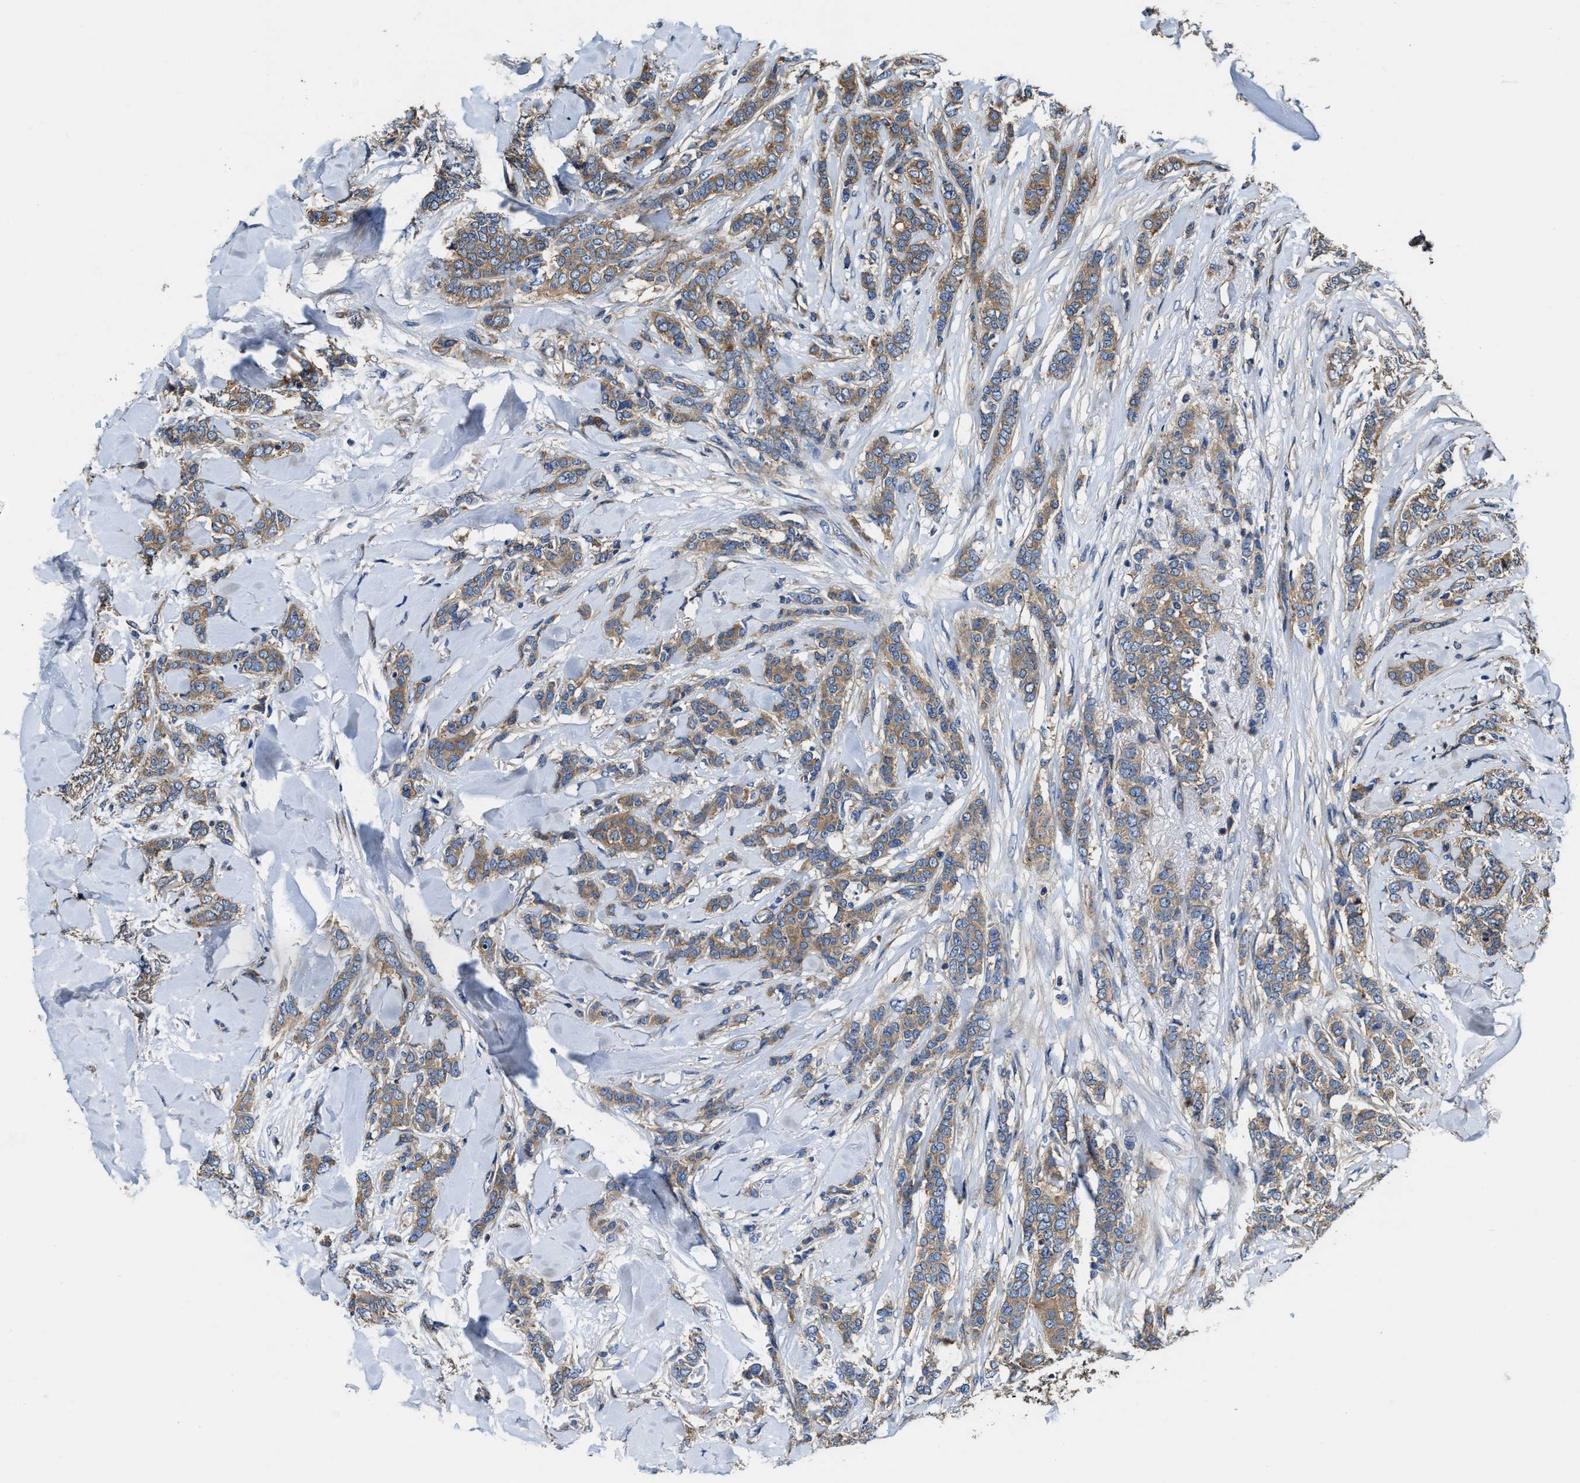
{"staining": {"intensity": "moderate", "quantity": ">75%", "location": "cytoplasmic/membranous"}, "tissue": "breast cancer", "cell_type": "Tumor cells", "image_type": "cancer", "snomed": [{"axis": "morphology", "description": "Lobular carcinoma"}, {"axis": "topography", "description": "Skin"}, {"axis": "topography", "description": "Breast"}], "caption": "Brown immunohistochemical staining in lobular carcinoma (breast) shows moderate cytoplasmic/membranous expression in about >75% of tumor cells.", "gene": "PTAR1", "patient": {"sex": "female", "age": 46}}